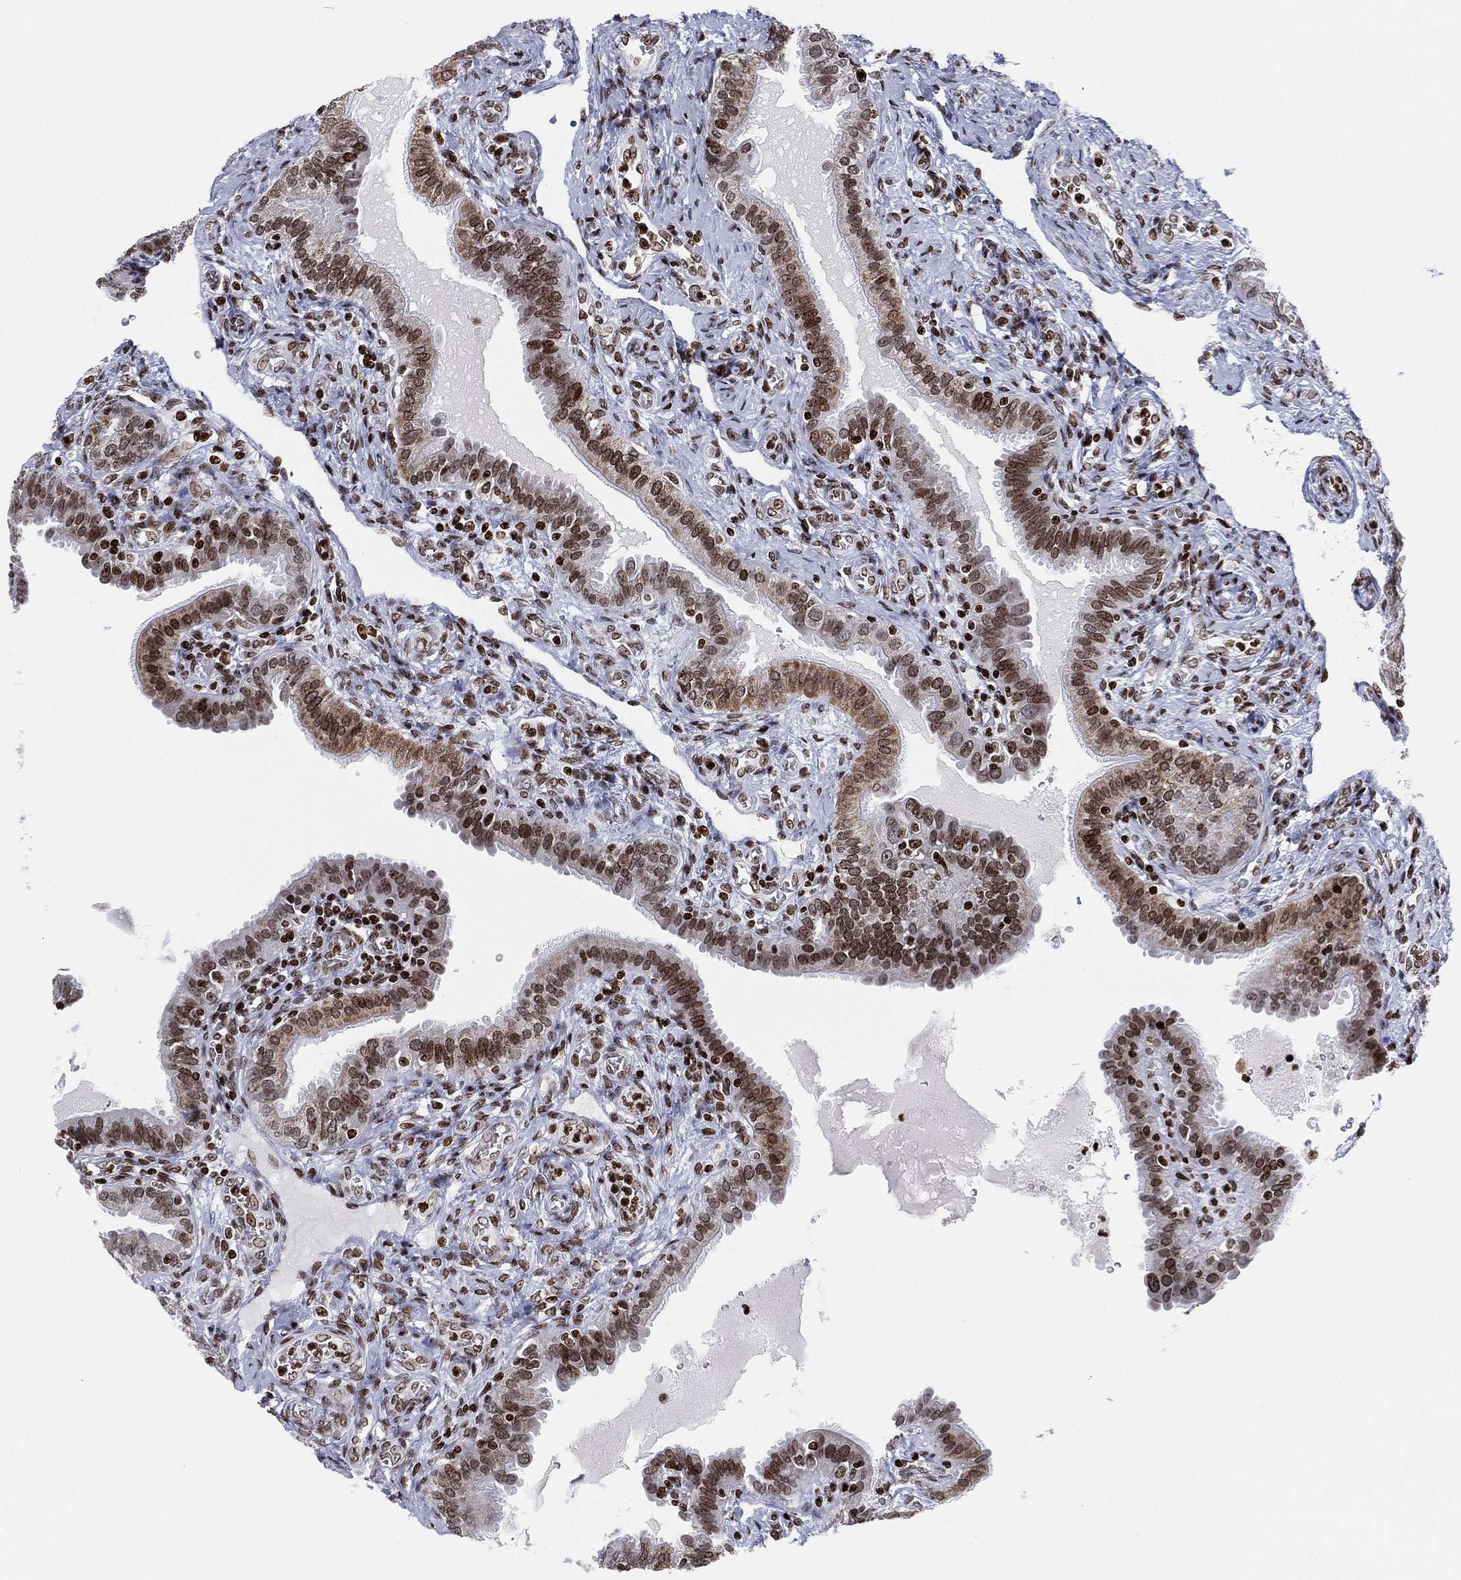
{"staining": {"intensity": "moderate", "quantity": ">75%", "location": "nuclear"}, "tissue": "fallopian tube", "cell_type": "Glandular cells", "image_type": "normal", "snomed": [{"axis": "morphology", "description": "Normal tissue, NOS"}, {"axis": "topography", "description": "Fallopian tube"}, {"axis": "topography", "description": "Ovary"}], "caption": "Moderate nuclear staining for a protein is appreciated in about >75% of glandular cells of unremarkable fallopian tube using immunohistochemistry (IHC).", "gene": "MFSD14A", "patient": {"sex": "female", "age": 41}}